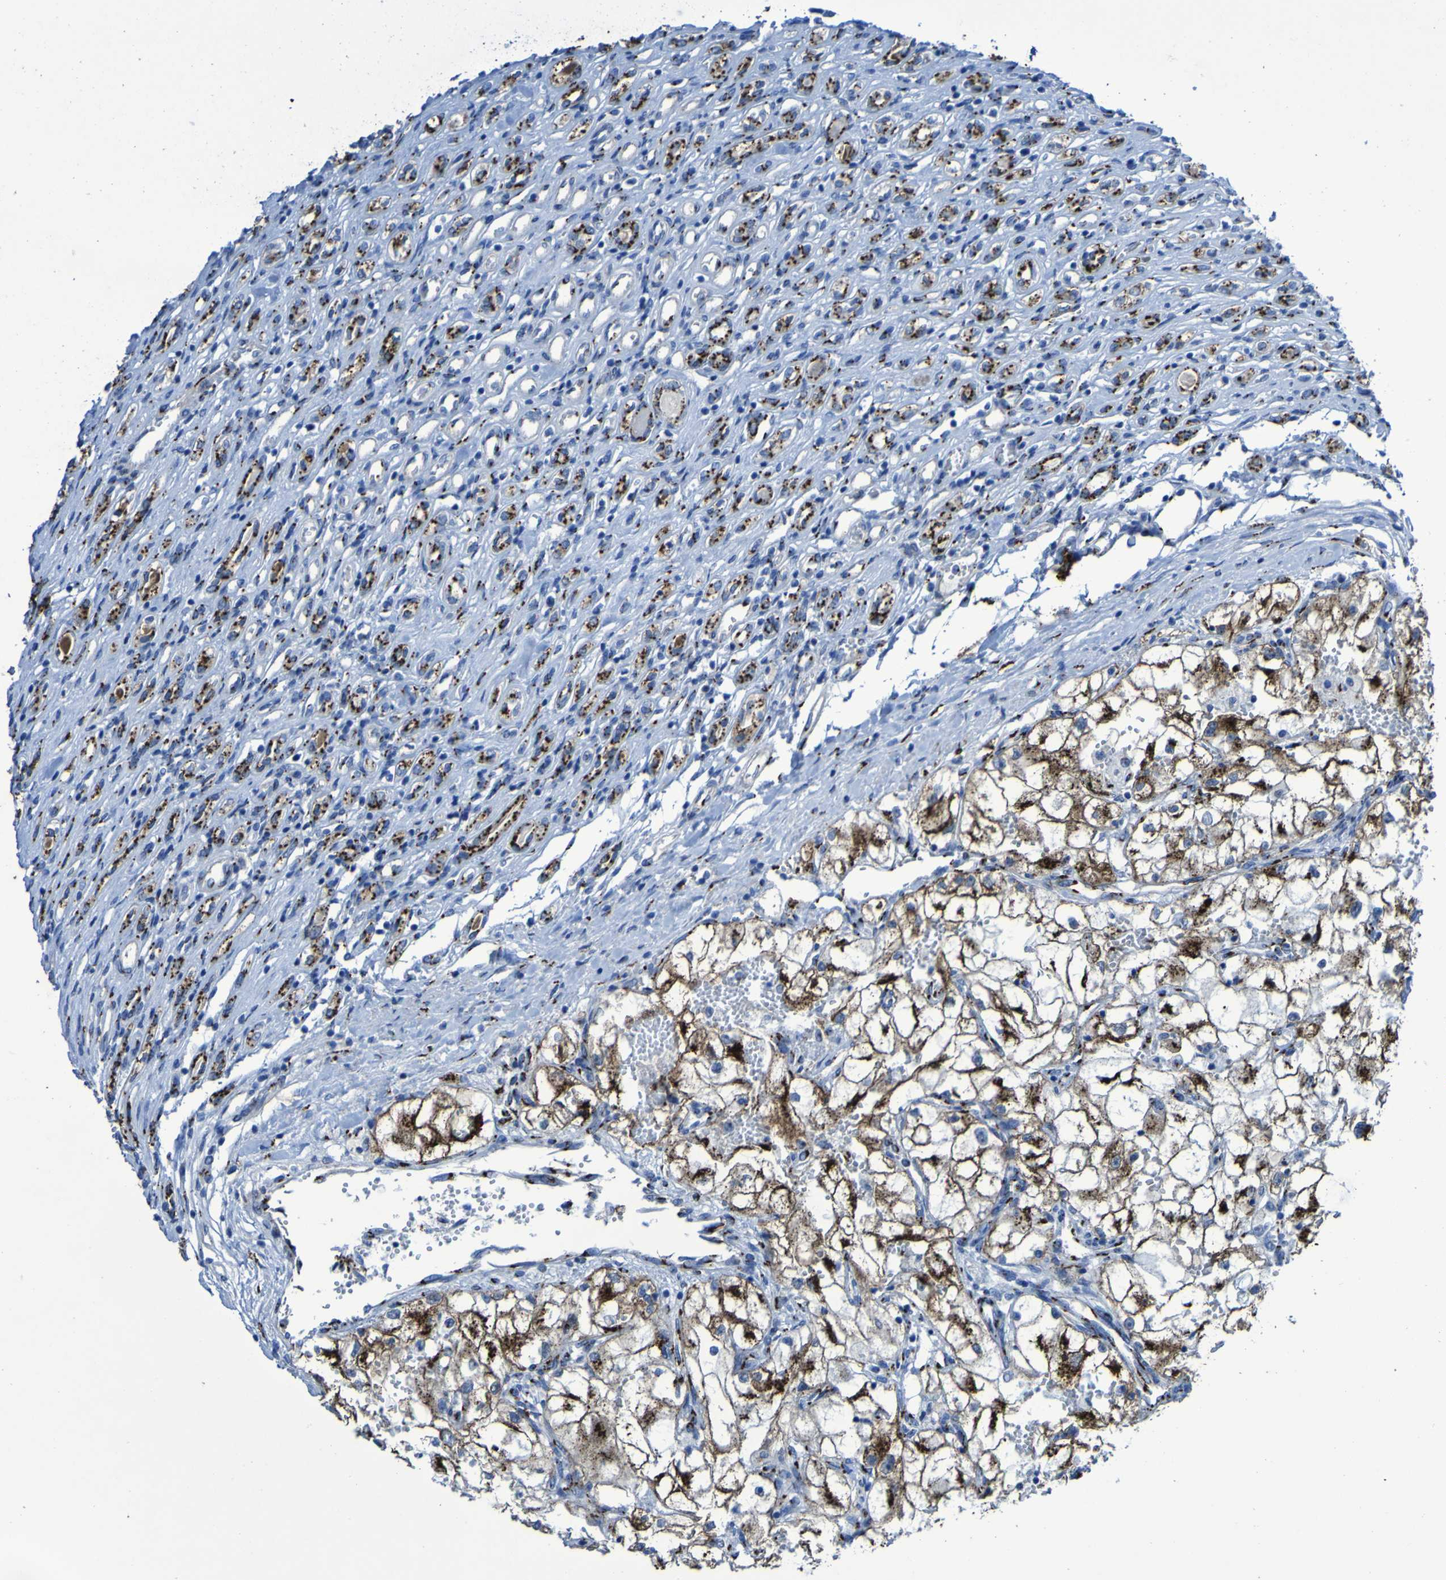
{"staining": {"intensity": "strong", "quantity": ">75%", "location": "cytoplasmic/membranous"}, "tissue": "renal cancer", "cell_type": "Tumor cells", "image_type": "cancer", "snomed": [{"axis": "morphology", "description": "Adenocarcinoma, NOS"}, {"axis": "topography", "description": "Kidney"}], "caption": "High-magnification brightfield microscopy of adenocarcinoma (renal) stained with DAB (brown) and counterstained with hematoxylin (blue). tumor cells exhibit strong cytoplasmic/membranous expression is present in about>75% of cells.", "gene": "GOLM1", "patient": {"sex": "female", "age": 70}}